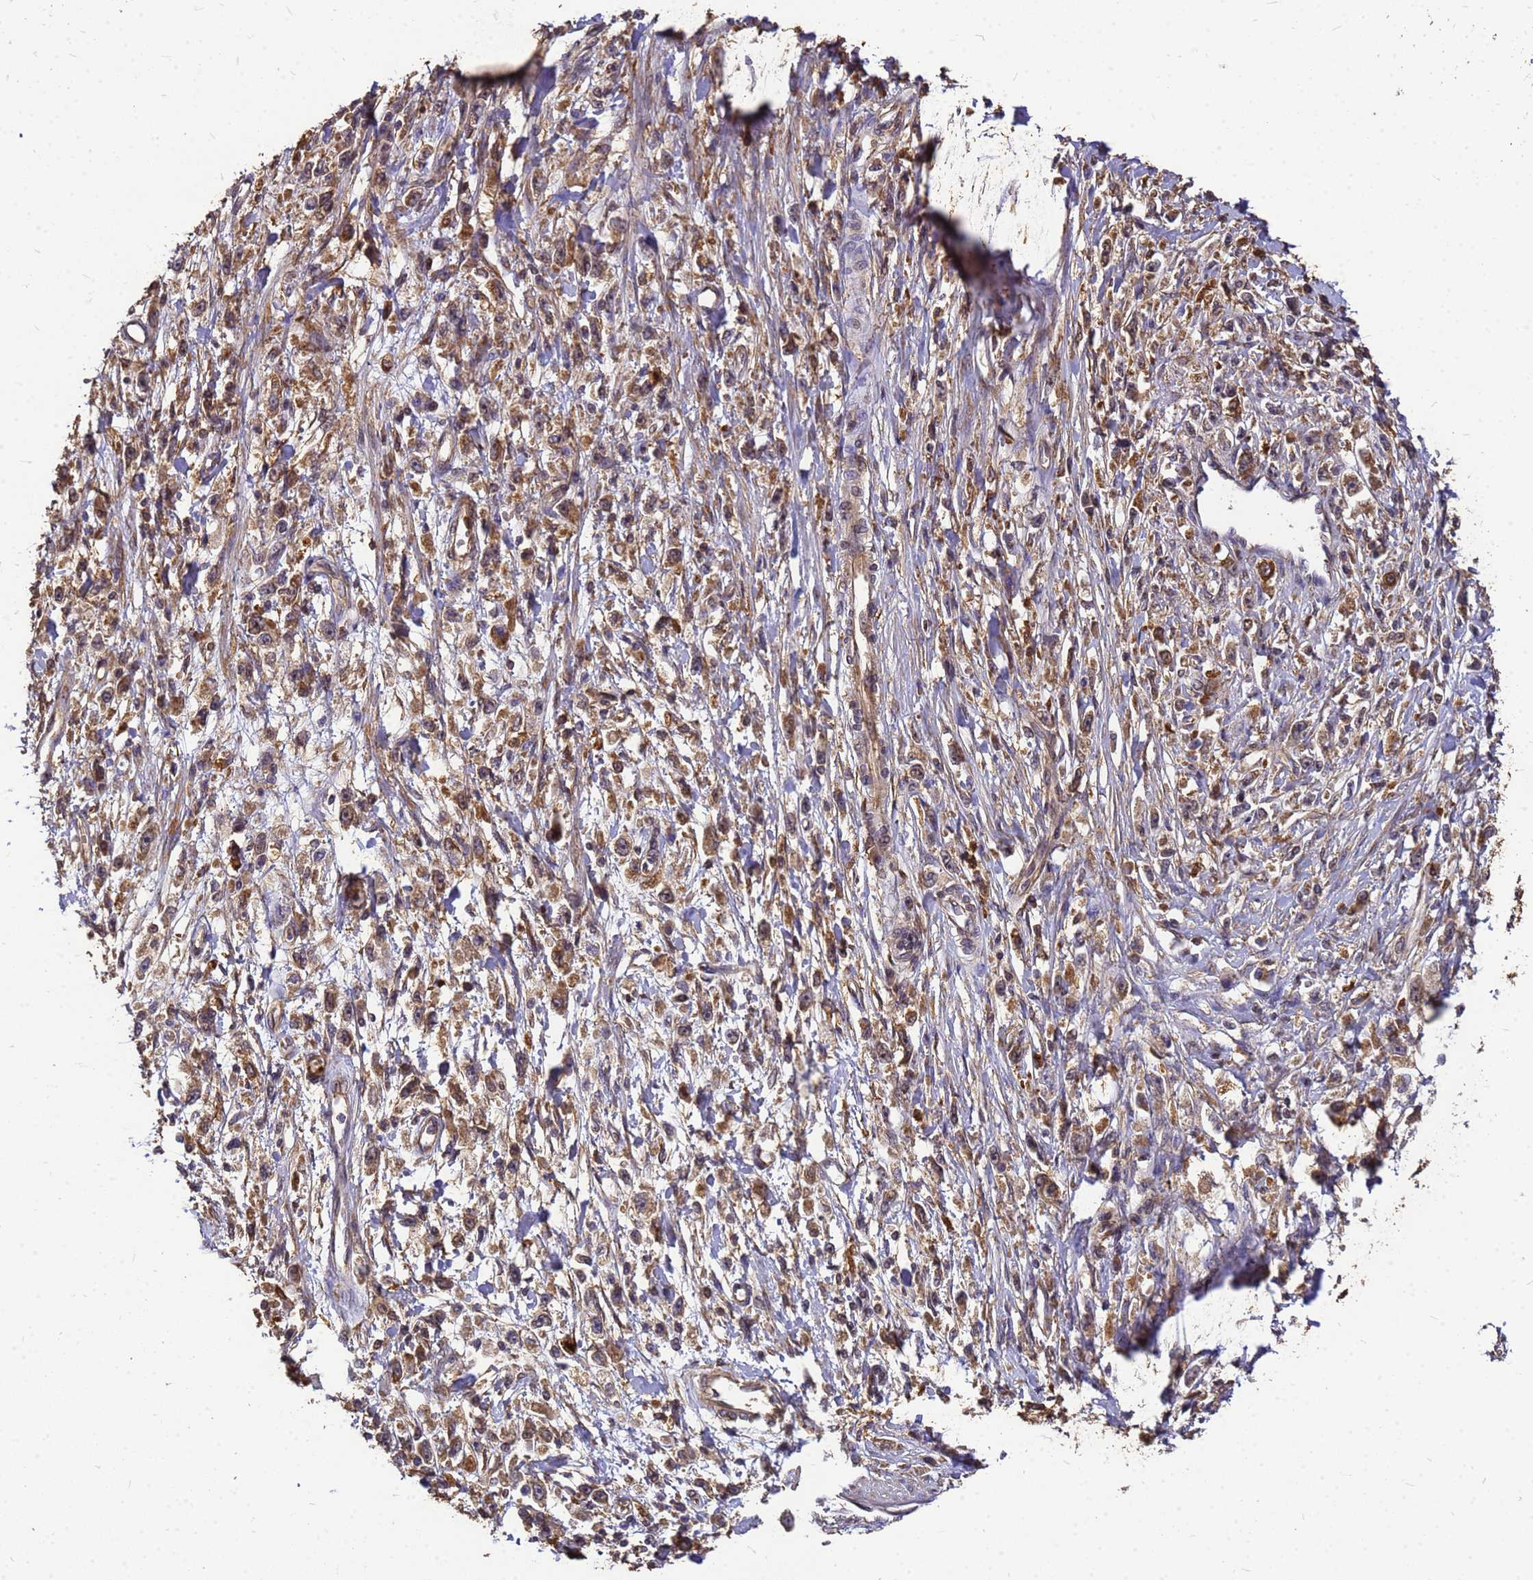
{"staining": {"intensity": "moderate", "quantity": ">75%", "location": "cytoplasmic/membranous"}, "tissue": "stomach cancer", "cell_type": "Tumor cells", "image_type": "cancer", "snomed": [{"axis": "morphology", "description": "Adenocarcinoma, NOS"}, {"axis": "topography", "description": "Stomach"}], "caption": "Immunohistochemistry photomicrograph of neoplastic tissue: stomach cancer stained using immunohistochemistry (IHC) displays medium levels of moderate protein expression localized specifically in the cytoplasmic/membranous of tumor cells, appearing as a cytoplasmic/membranous brown color.", "gene": "ZNF618", "patient": {"sex": "female", "age": 59}}